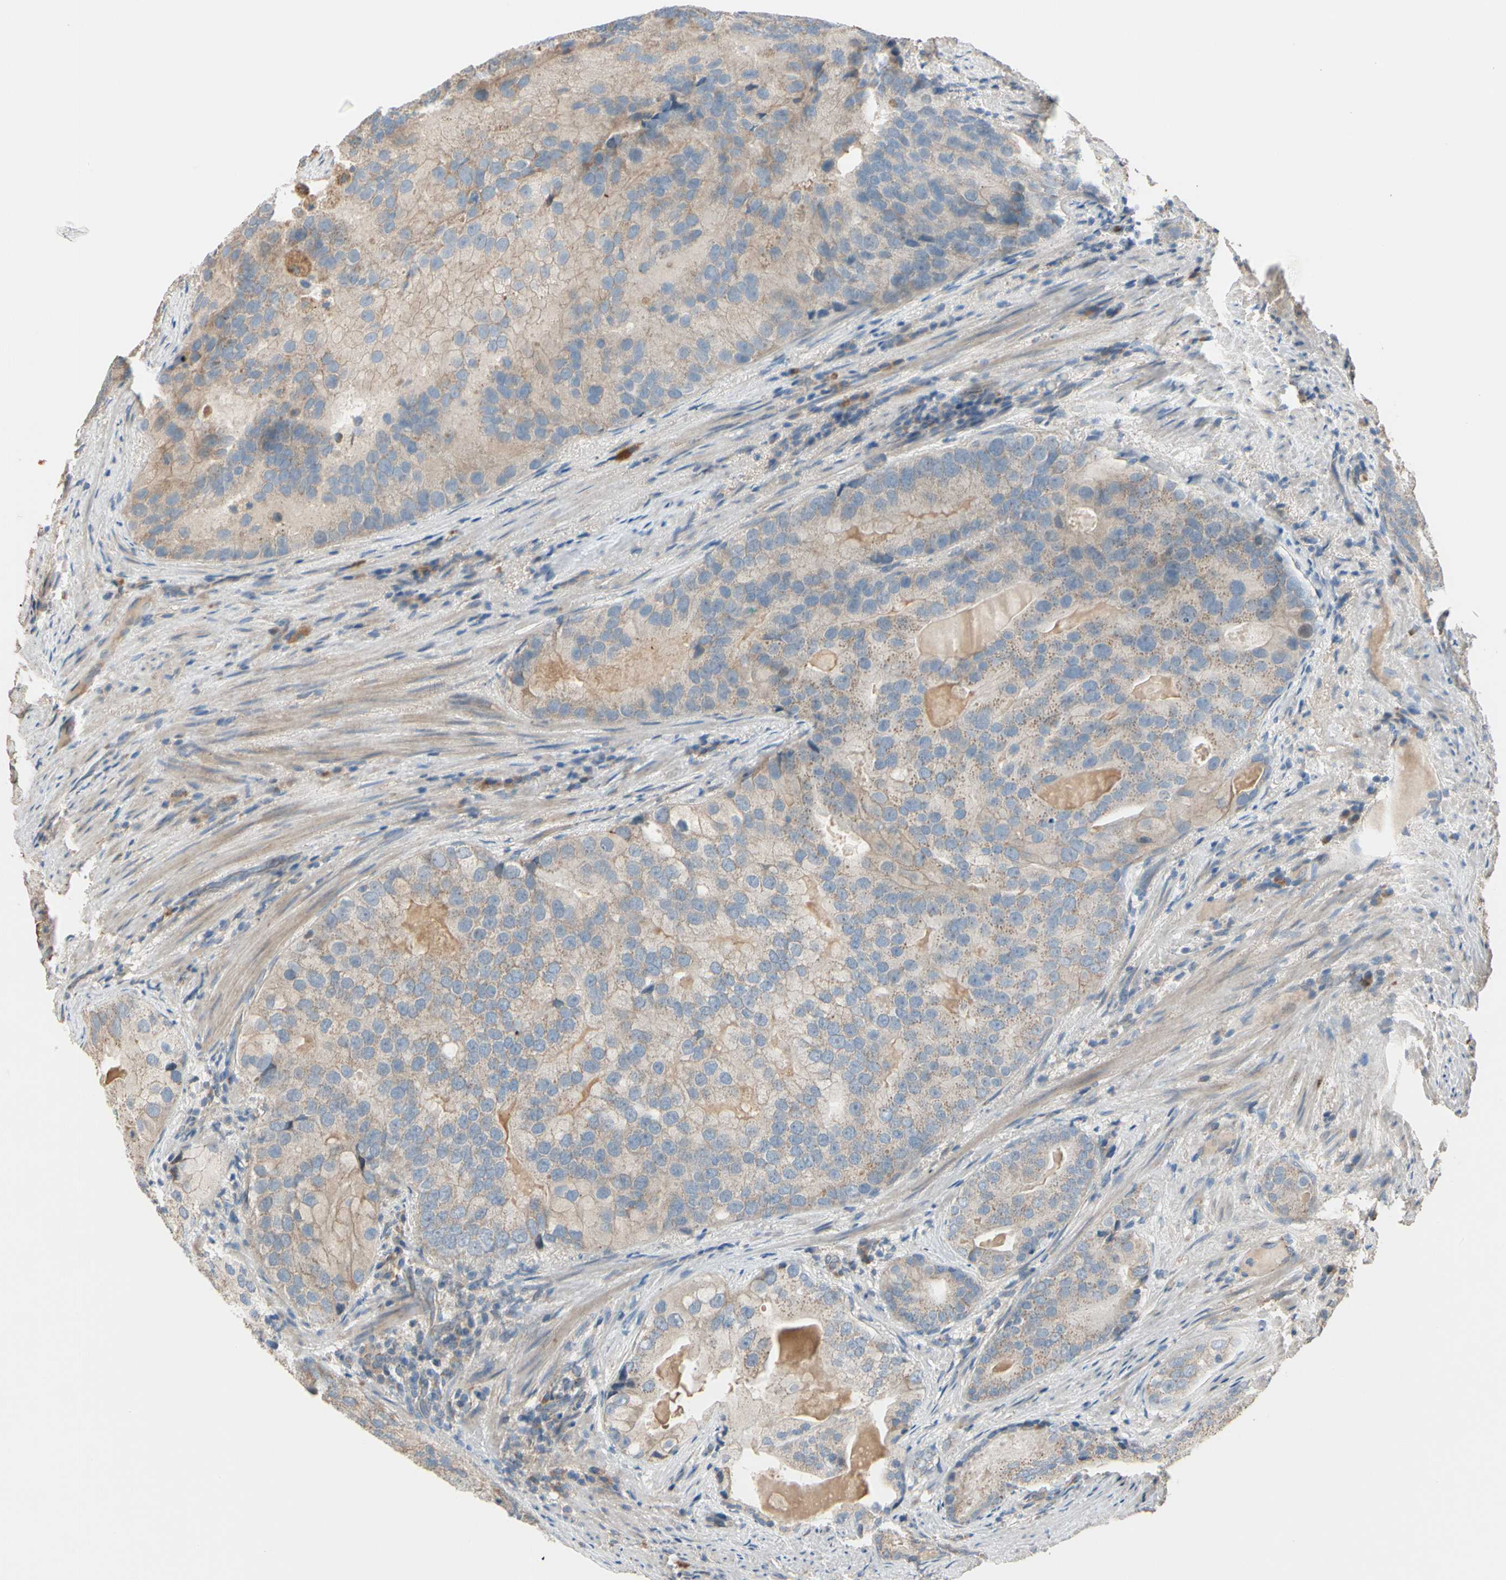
{"staining": {"intensity": "weak", "quantity": ">75%", "location": "cytoplasmic/membranous"}, "tissue": "prostate cancer", "cell_type": "Tumor cells", "image_type": "cancer", "snomed": [{"axis": "morphology", "description": "Adenocarcinoma, High grade"}, {"axis": "topography", "description": "Prostate"}], "caption": "The micrograph demonstrates a brown stain indicating the presence of a protein in the cytoplasmic/membranous of tumor cells in prostate cancer. (Stains: DAB in brown, nuclei in blue, Microscopy: brightfield microscopy at high magnification).", "gene": "EPHA3", "patient": {"sex": "male", "age": 66}}